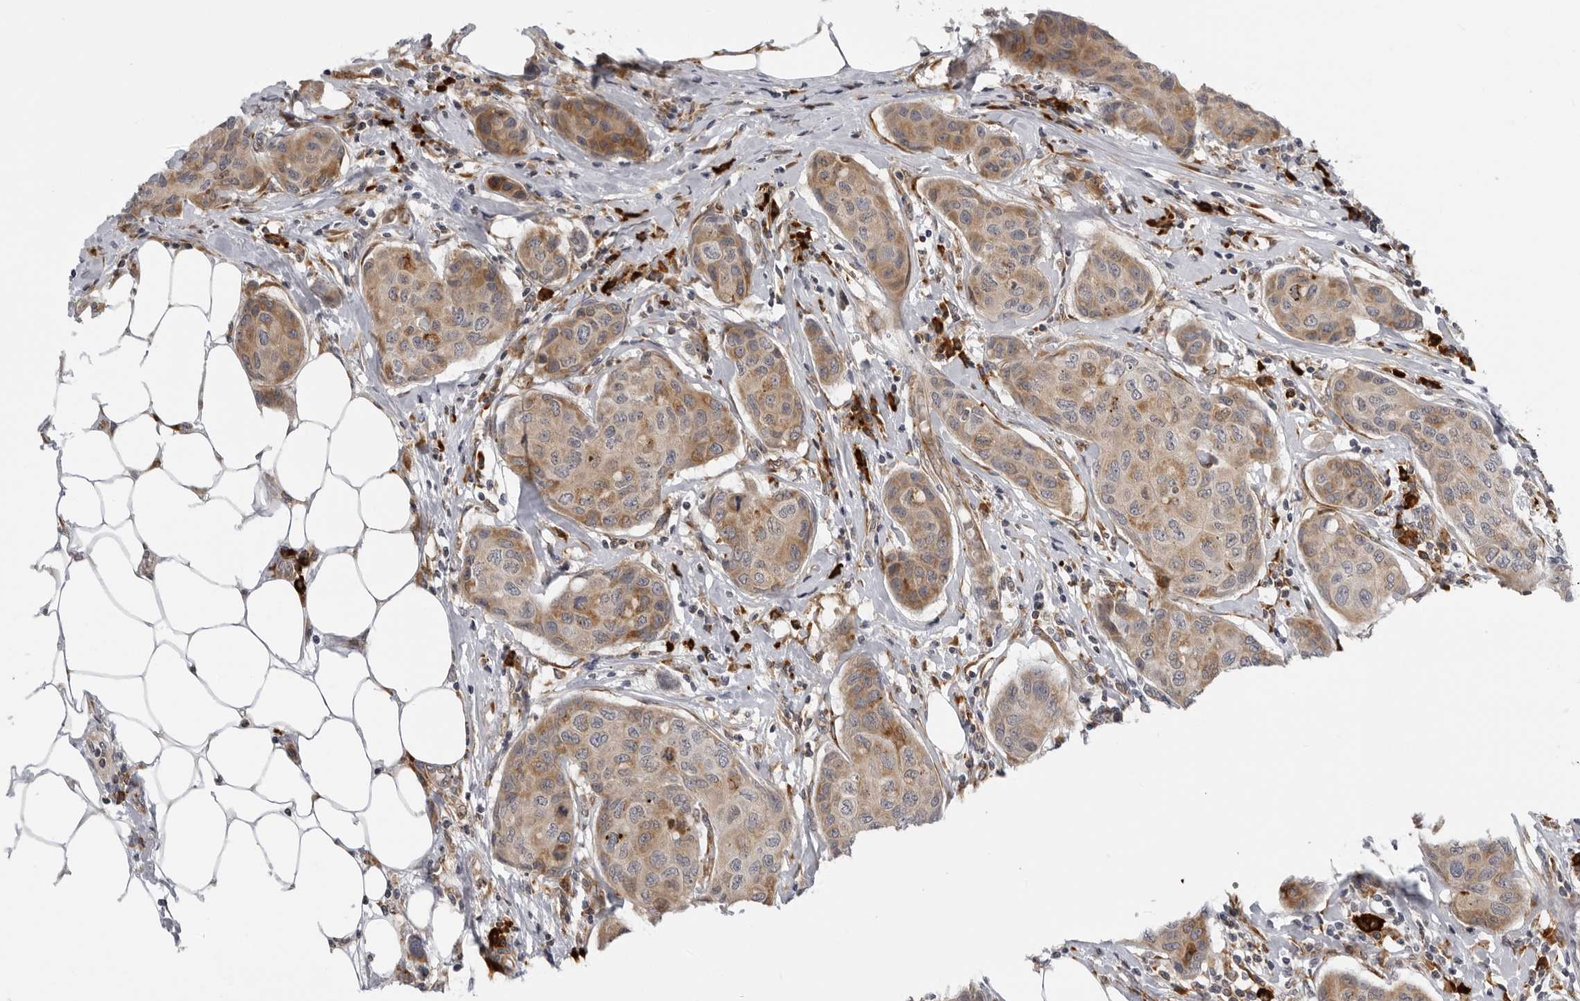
{"staining": {"intensity": "moderate", "quantity": ">75%", "location": "cytoplasmic/membranous"}, "tissue": "breast cancer", "cell_type": "Tumor cells", "image_type": "cancer", "snomed": [{"axis": "morphology", "description": "Duct carcinoma"}, {"axis": "topography", "description": "Breast"}], "caption": "Human breast cancer stained with a protein marker demonstrates moderate staining in tumor cells.", "gene": "ALPK2", "patient": {"sex": "female", "age": 80}}